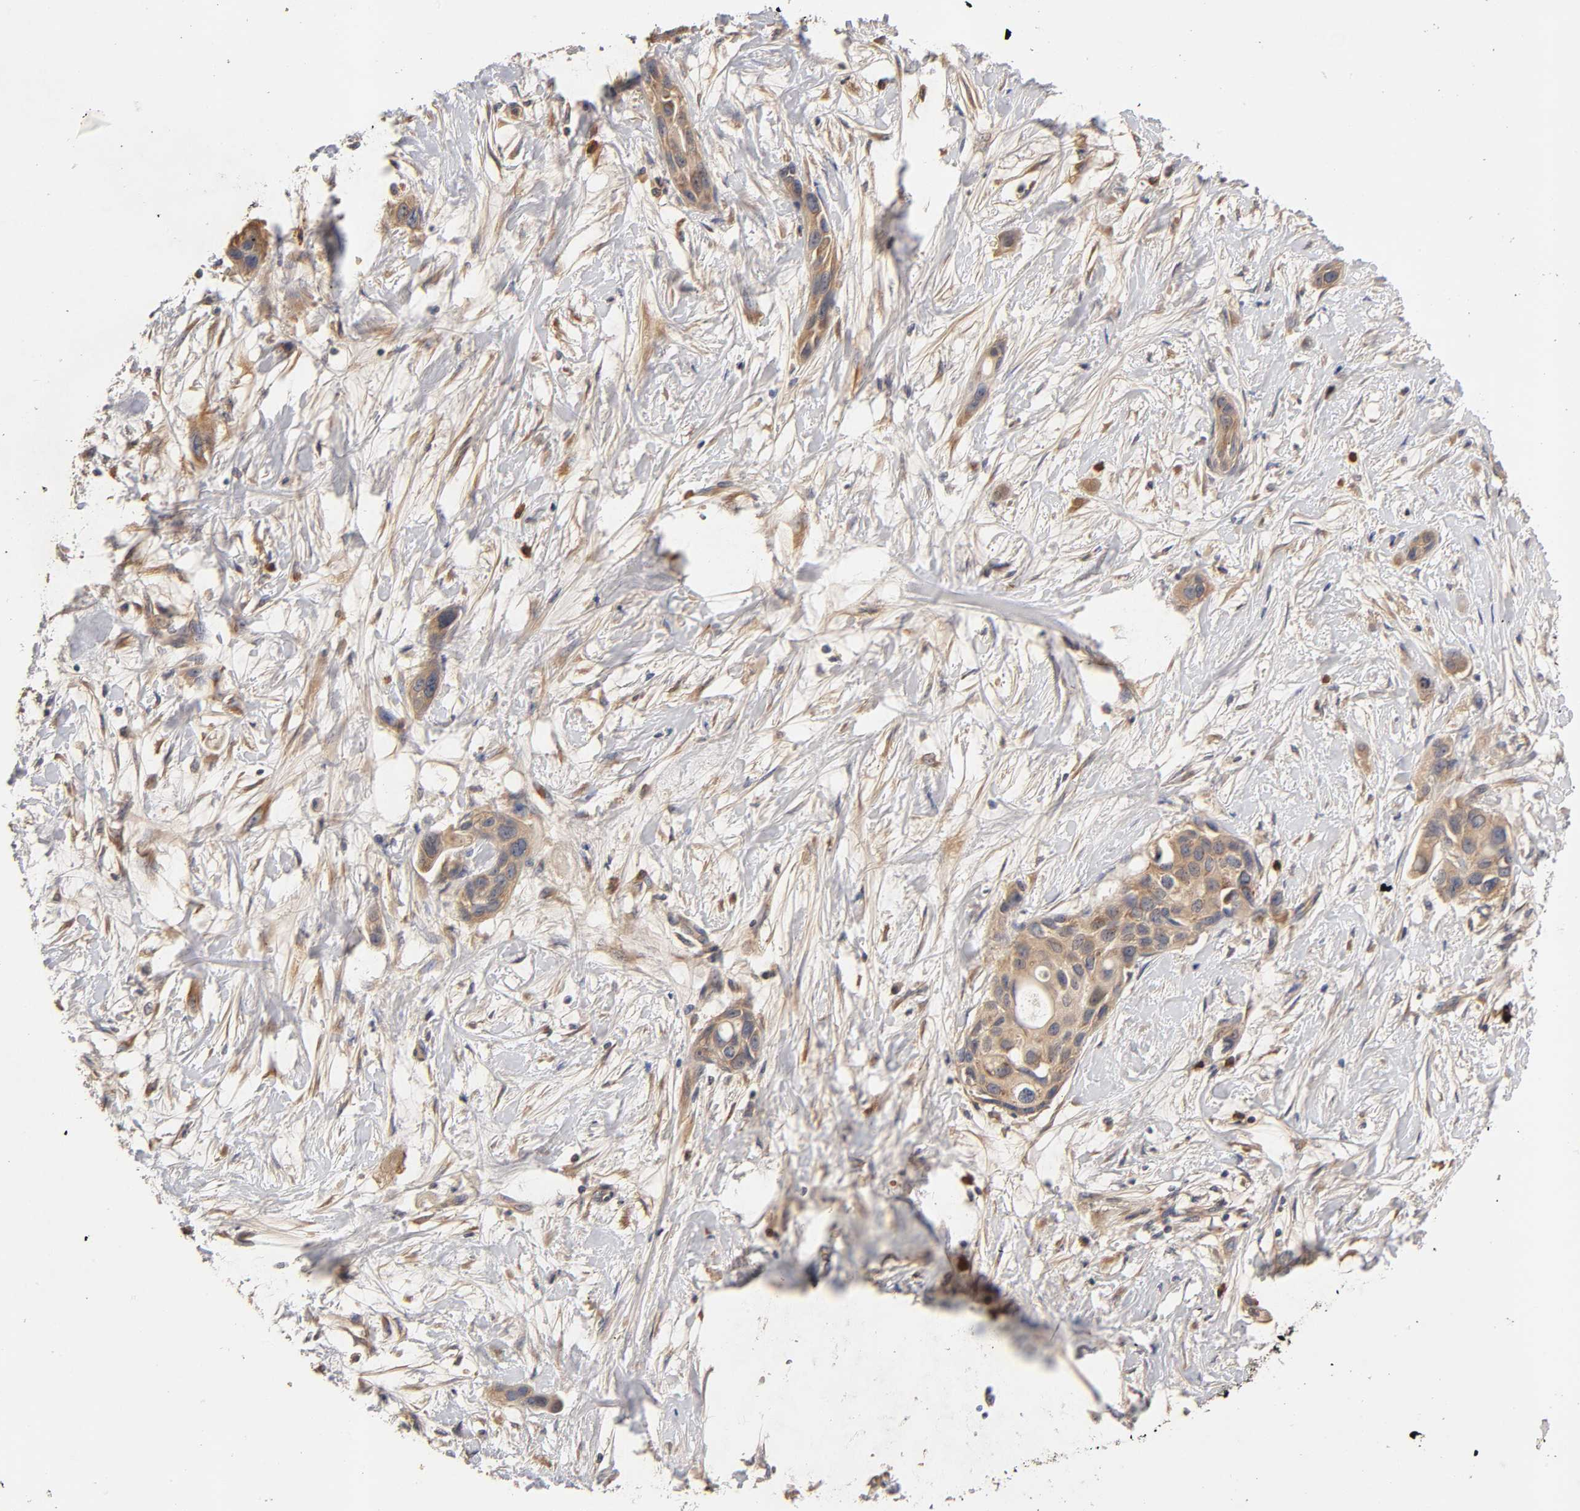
{"staining": {"intensity": "moderate", "quantity": ">75%", "location": "cytoplasmic/membranous"}, "tissue": "pancreatic cancer", "cell_type": "Tumor cells", "image_type": "cancer", "snomed": [{"axis": "morphology", "description": "Adenocarcinoma, NOS"}, {"axis": "topography", "description": "Pancreas"}], "caption": "Pancreatic cancer stained with DAB (3,3'-diaminobenzidine) immunohistochemistry (IHC) displays medium levels of moderate cytoplasmic/membranous expression in about >75% of tumor cells.", "gene": "RPS29", "patient": {"sex": "female", "age": 60}}